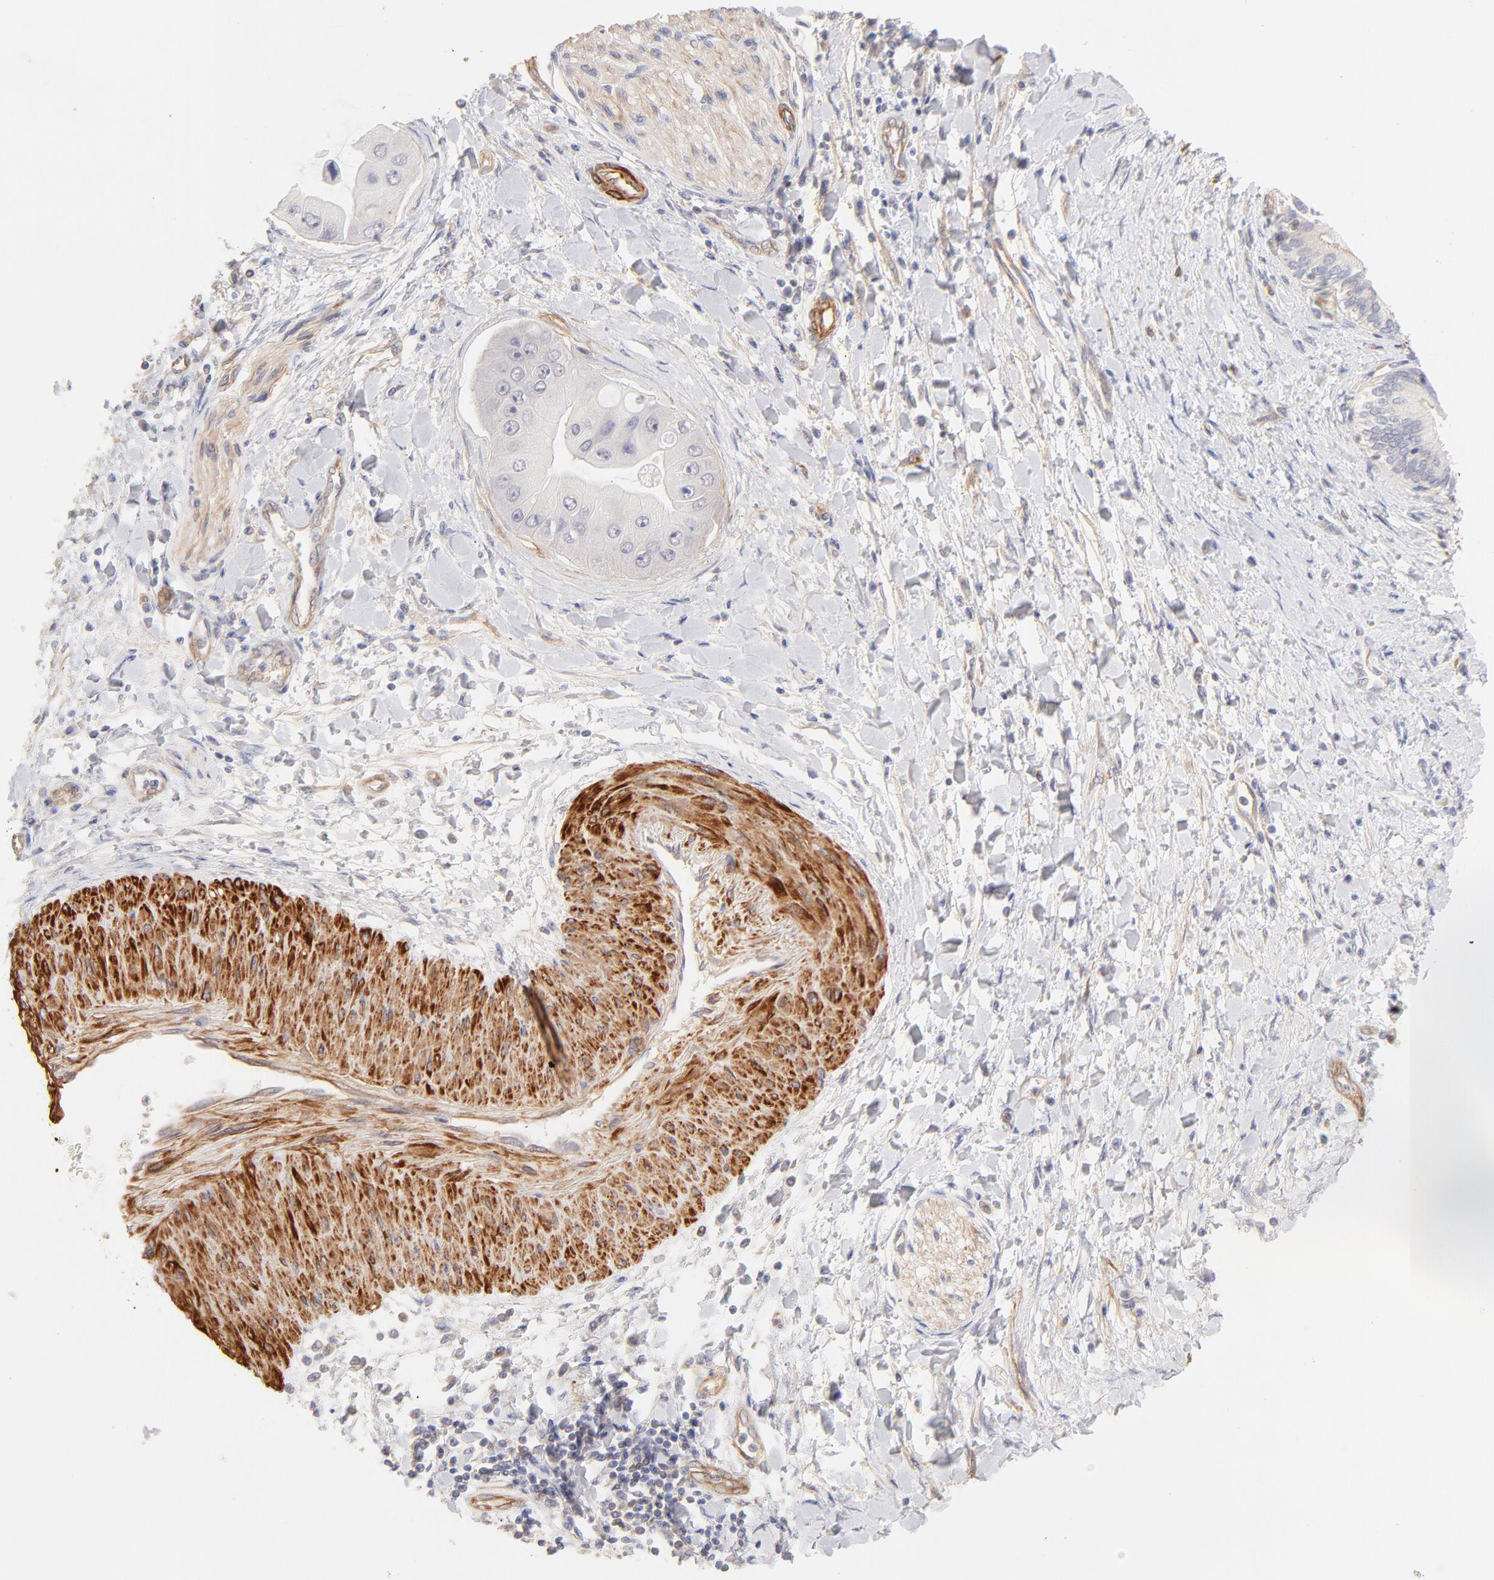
{"staining": {"intensity": "negative", "quantity": "none", "location": "none"}, "tissue": "adipose tissue", "cell_type": "Adipocytes", "image_type": "normal", "snomed": [{"axis": "morphology", "description": "Normal tissue, NOS"}, {"axis": "morphology", "description": "Cholangiocarcinoma"}, {"axis": "topography", "description": "Liver"}, {"axis": "topography", "description": "Peripheral nerve tissue"}], "caption": "This image is of unremarkable adipose tissue stained with immunohistochemistry to label a protein in brown with the nuclei are counter-stained blue. There is no positivity in adipocytes. (Immunohistochemistry, brightfield microscopy, high magnification).", "gene": "LDLRAP1", "patient": {"sex": "male", "age": 50}}